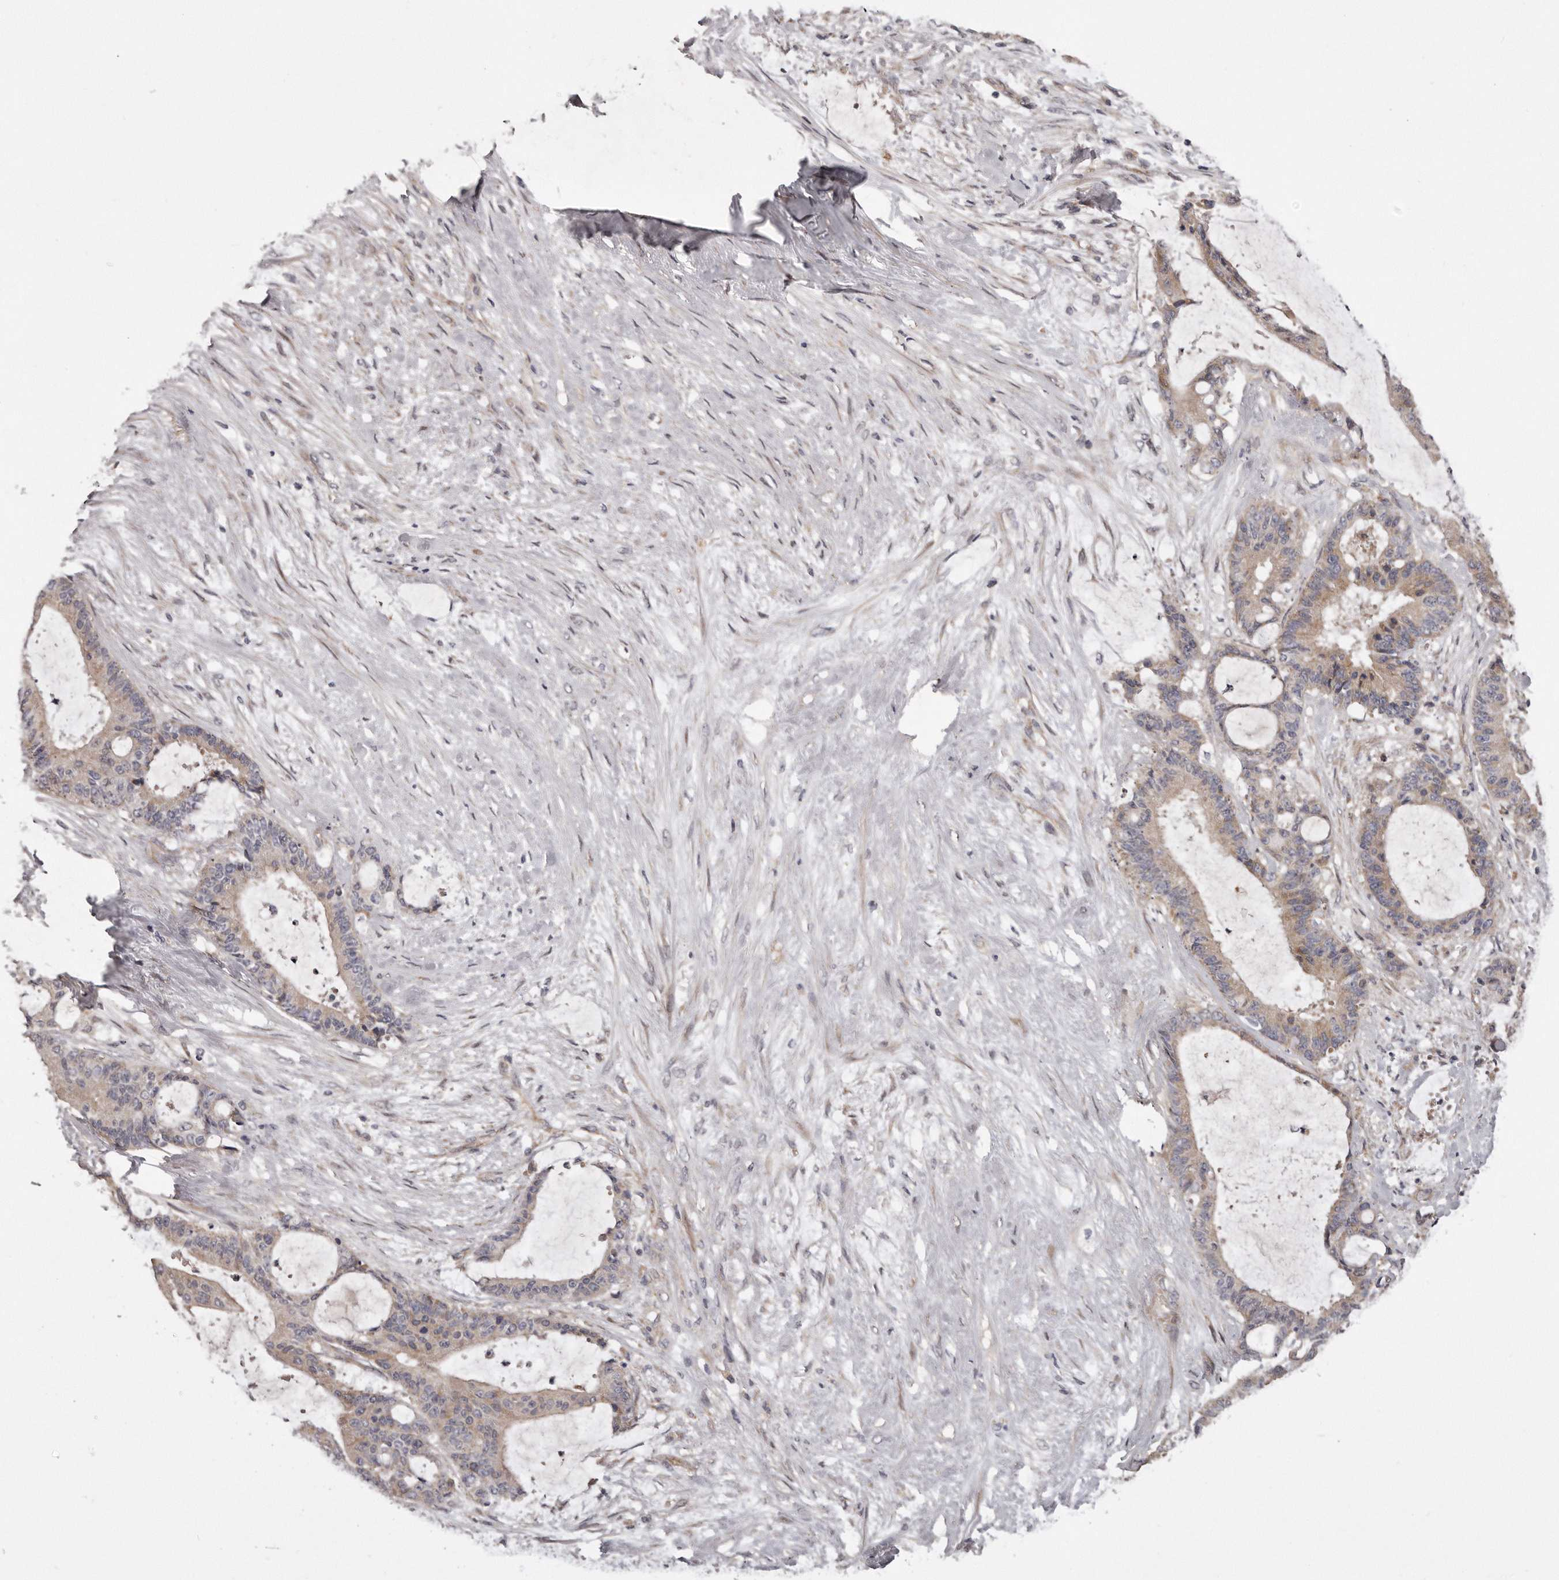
{"staining": {"intensity": "weak", "quantity": ">75%", "location": "cytoplasmic/membranous"}, "tissue": "liver cancer", "cell_type": "Tumor cells", "image_type": "cancer", "snomed": [{"axis": "morphology", "description": "Normal tissue, NOS"}, {"axis": "morphology", "description": "Cholangiocarcinoma"}, {"axis": "topography", "description": "Liver"}, {"axis": "topography", "description": "Peripheral nerve tissue"}], "caption": "Protein staining displays weak cytoplasmic/membranous positivity in about >75% of tumor cells in liver cancer. Nuclei are stained in blue.", "gene": "ARMCX1", "patient": {"sex": "female", "age": 73}}